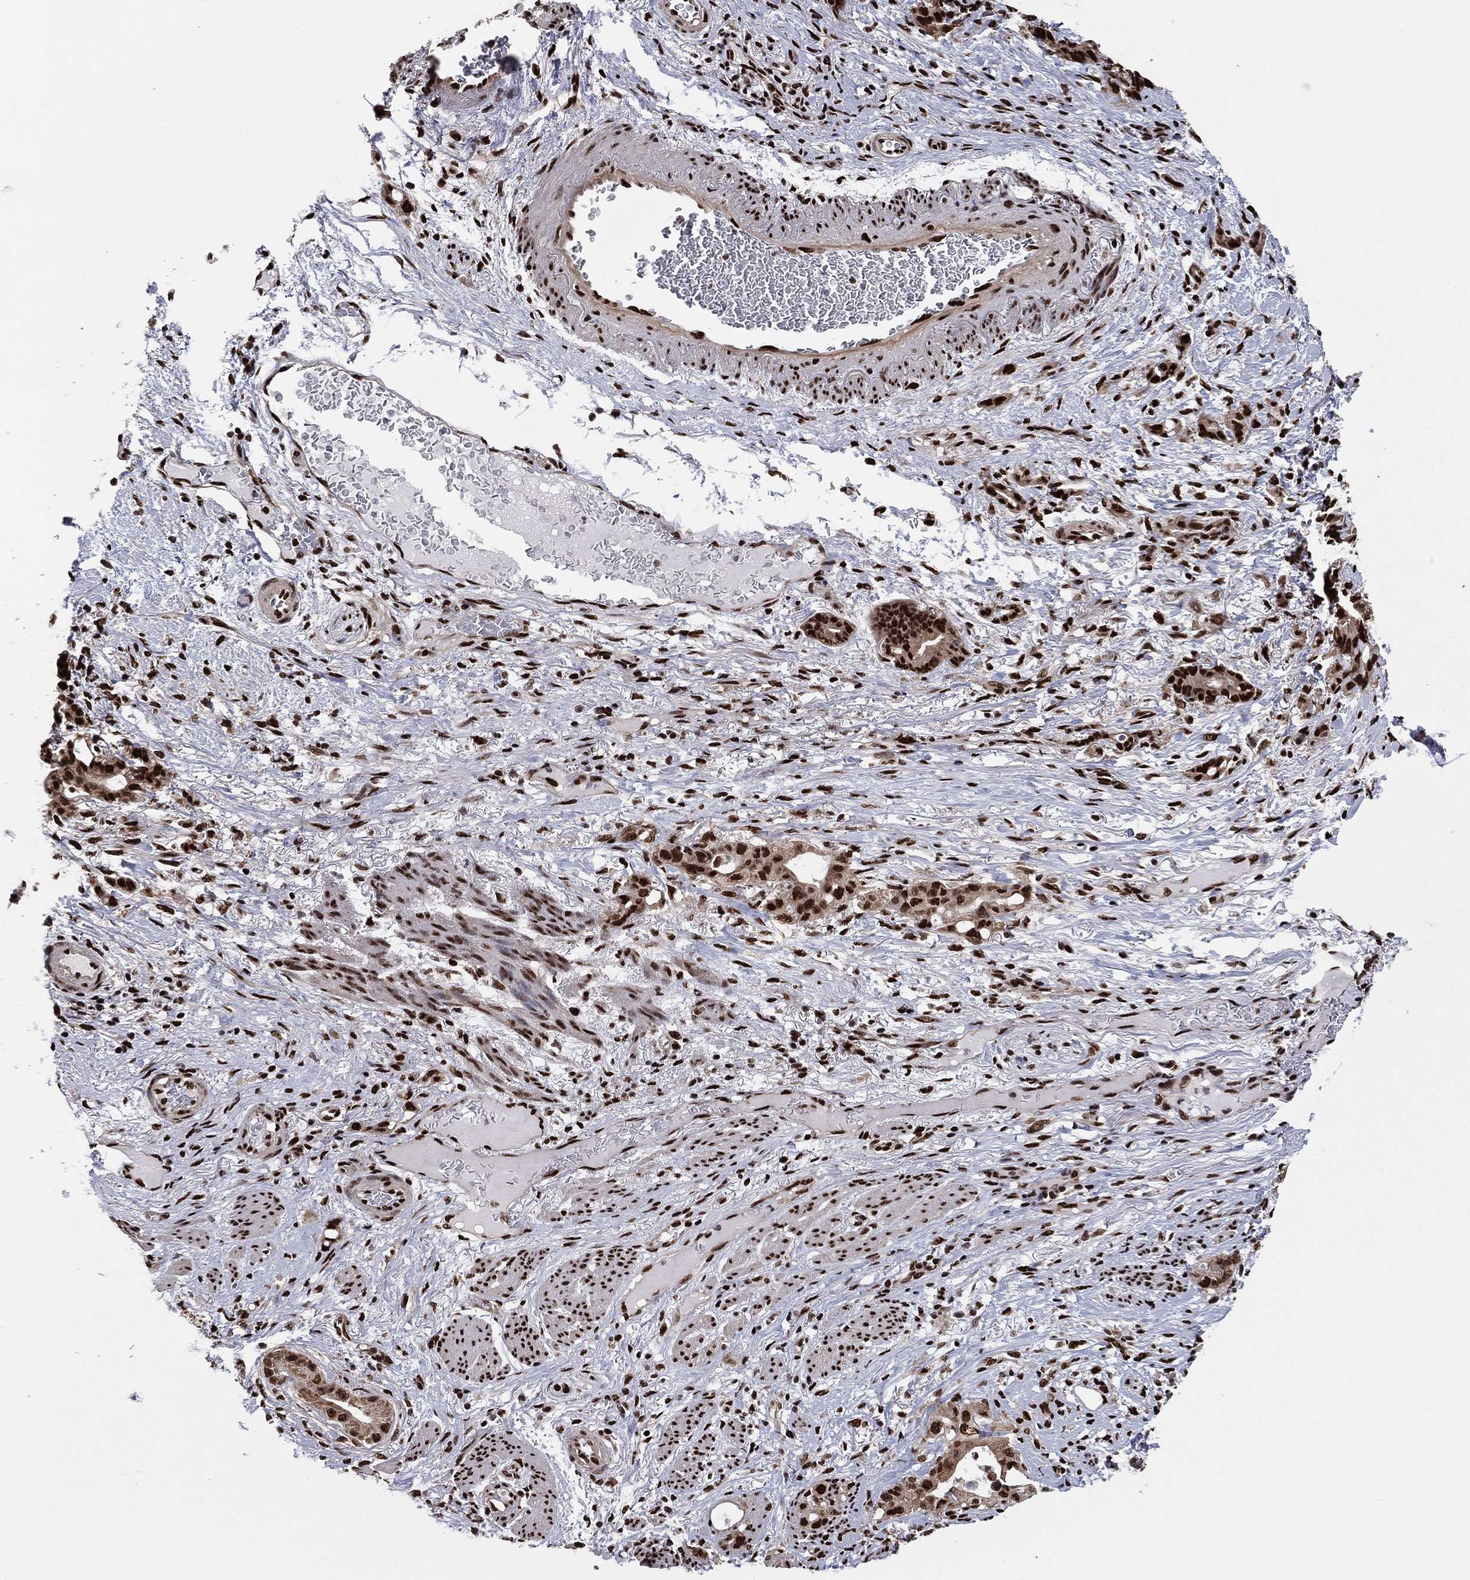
{"staining": {"intensity": "strong", "quantity": ">75%", "location": "nuclear"}, "tissue": "stomach cancer", "cell_type": "Tumor cells", "image_type": "cancer", "snomed": [{"axis": "morphology", "description": "Normal tissue, NOS"}, {"axis": "morphology", "description": "Adenocarcinoma, NOS"}, {"axis": "topography", "description": "Esophagus"}, {"axis": "topography", "description": "Stomach, upper"}], "caption": "A brown stain highlights strong nuclear staining of a protein in human stomach cancer (adenocarcinoma) tumor cells.", "gene": "TP53BP1", "patient": {"sex": "male", "age": 62}}